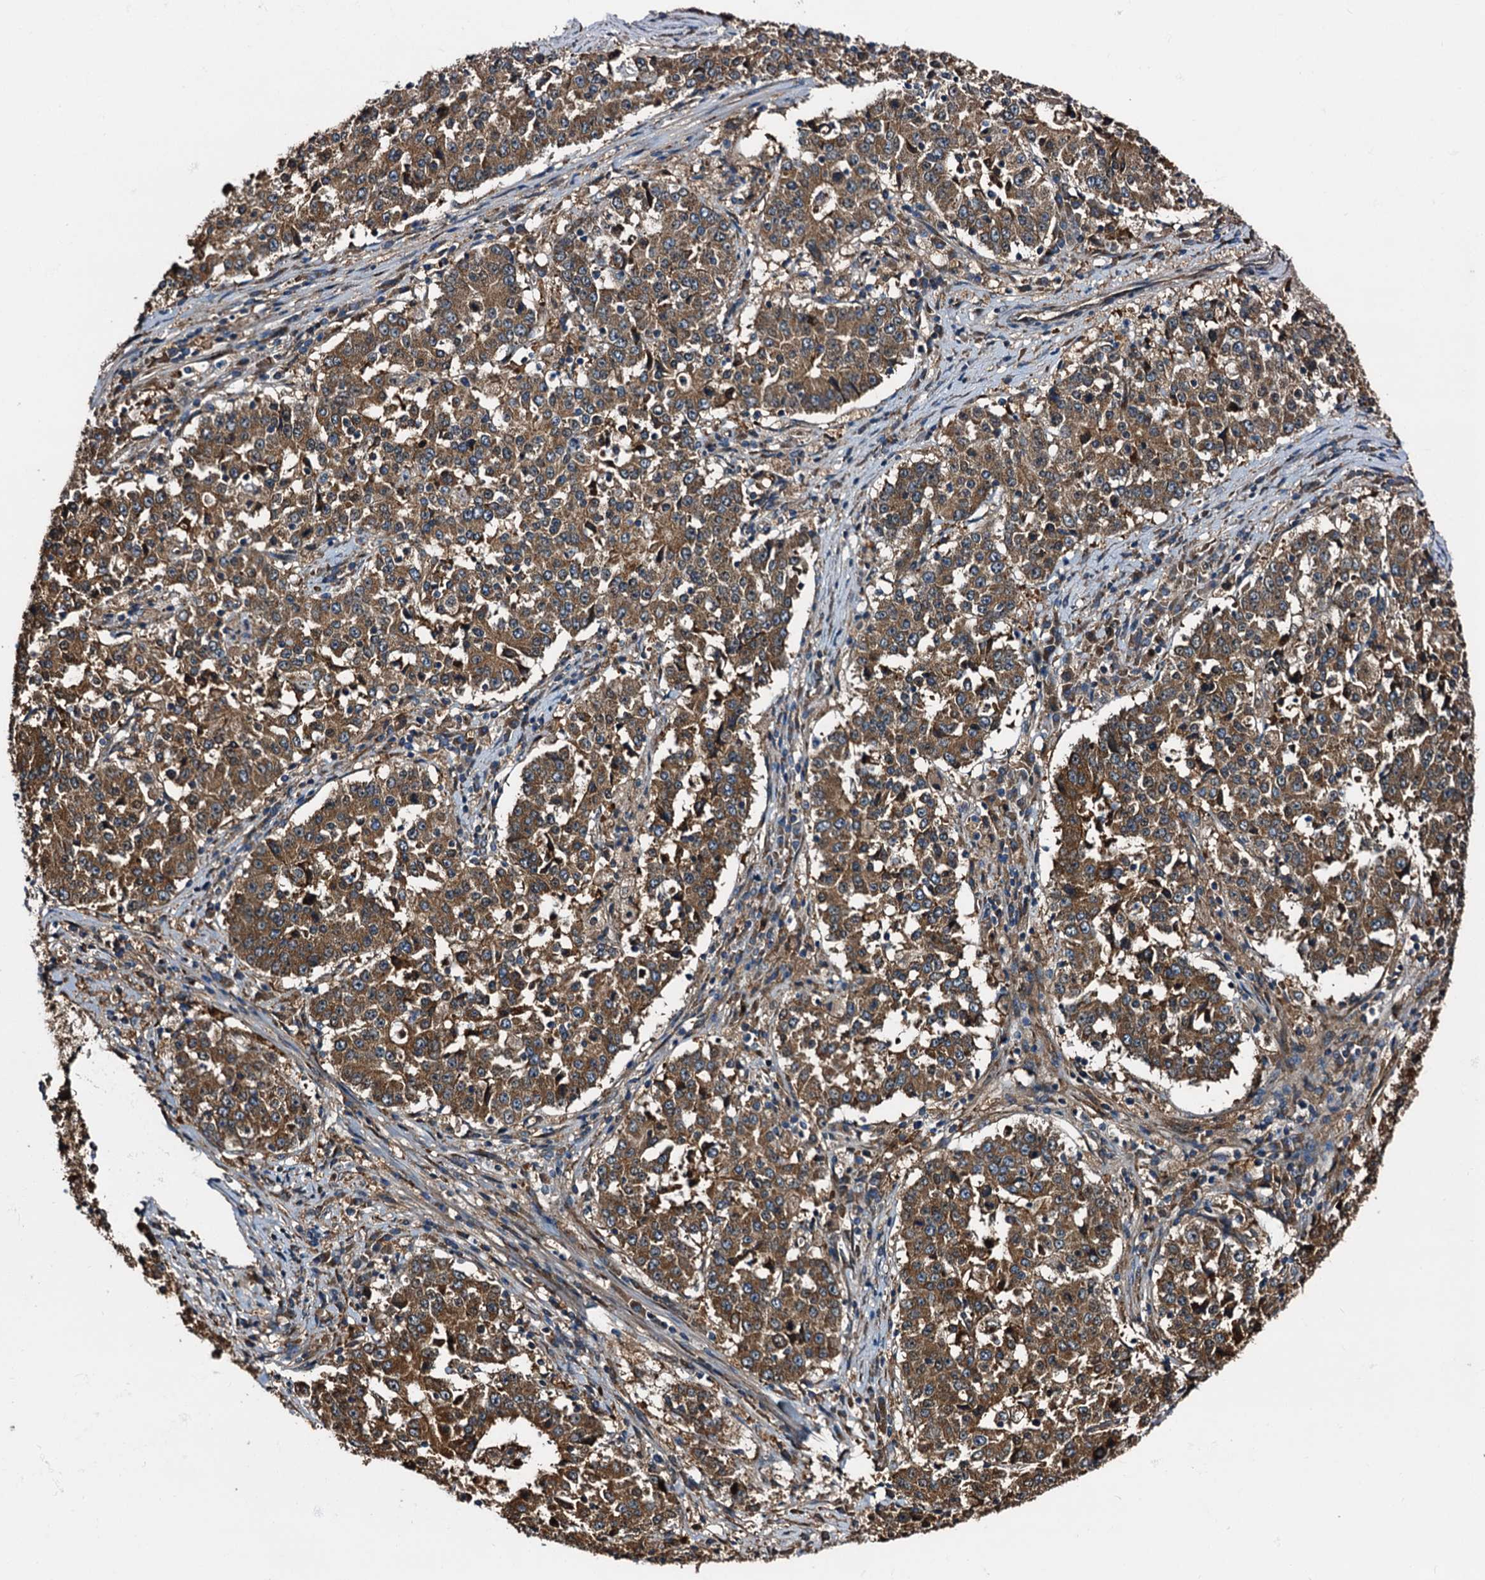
{"staining": {"intensity": "moderate", "quantity": ">75%", "location": "cytoplasmic/membranous"}, "tissue": "stomach cancer", "cell_type": "Tumor cells", "image_type": "cancer", "snomed": [{"axis": "morphology", "description": "Adenocarcinoma, NOS"}, {"axis": "topography", "description": "Stomach"}], "caption": "Stomach cancer stained with a protein marker shows moderate staining in tumor cells.", "gene": "PEX5", "patient": {"sex": "male", "age": 59}}